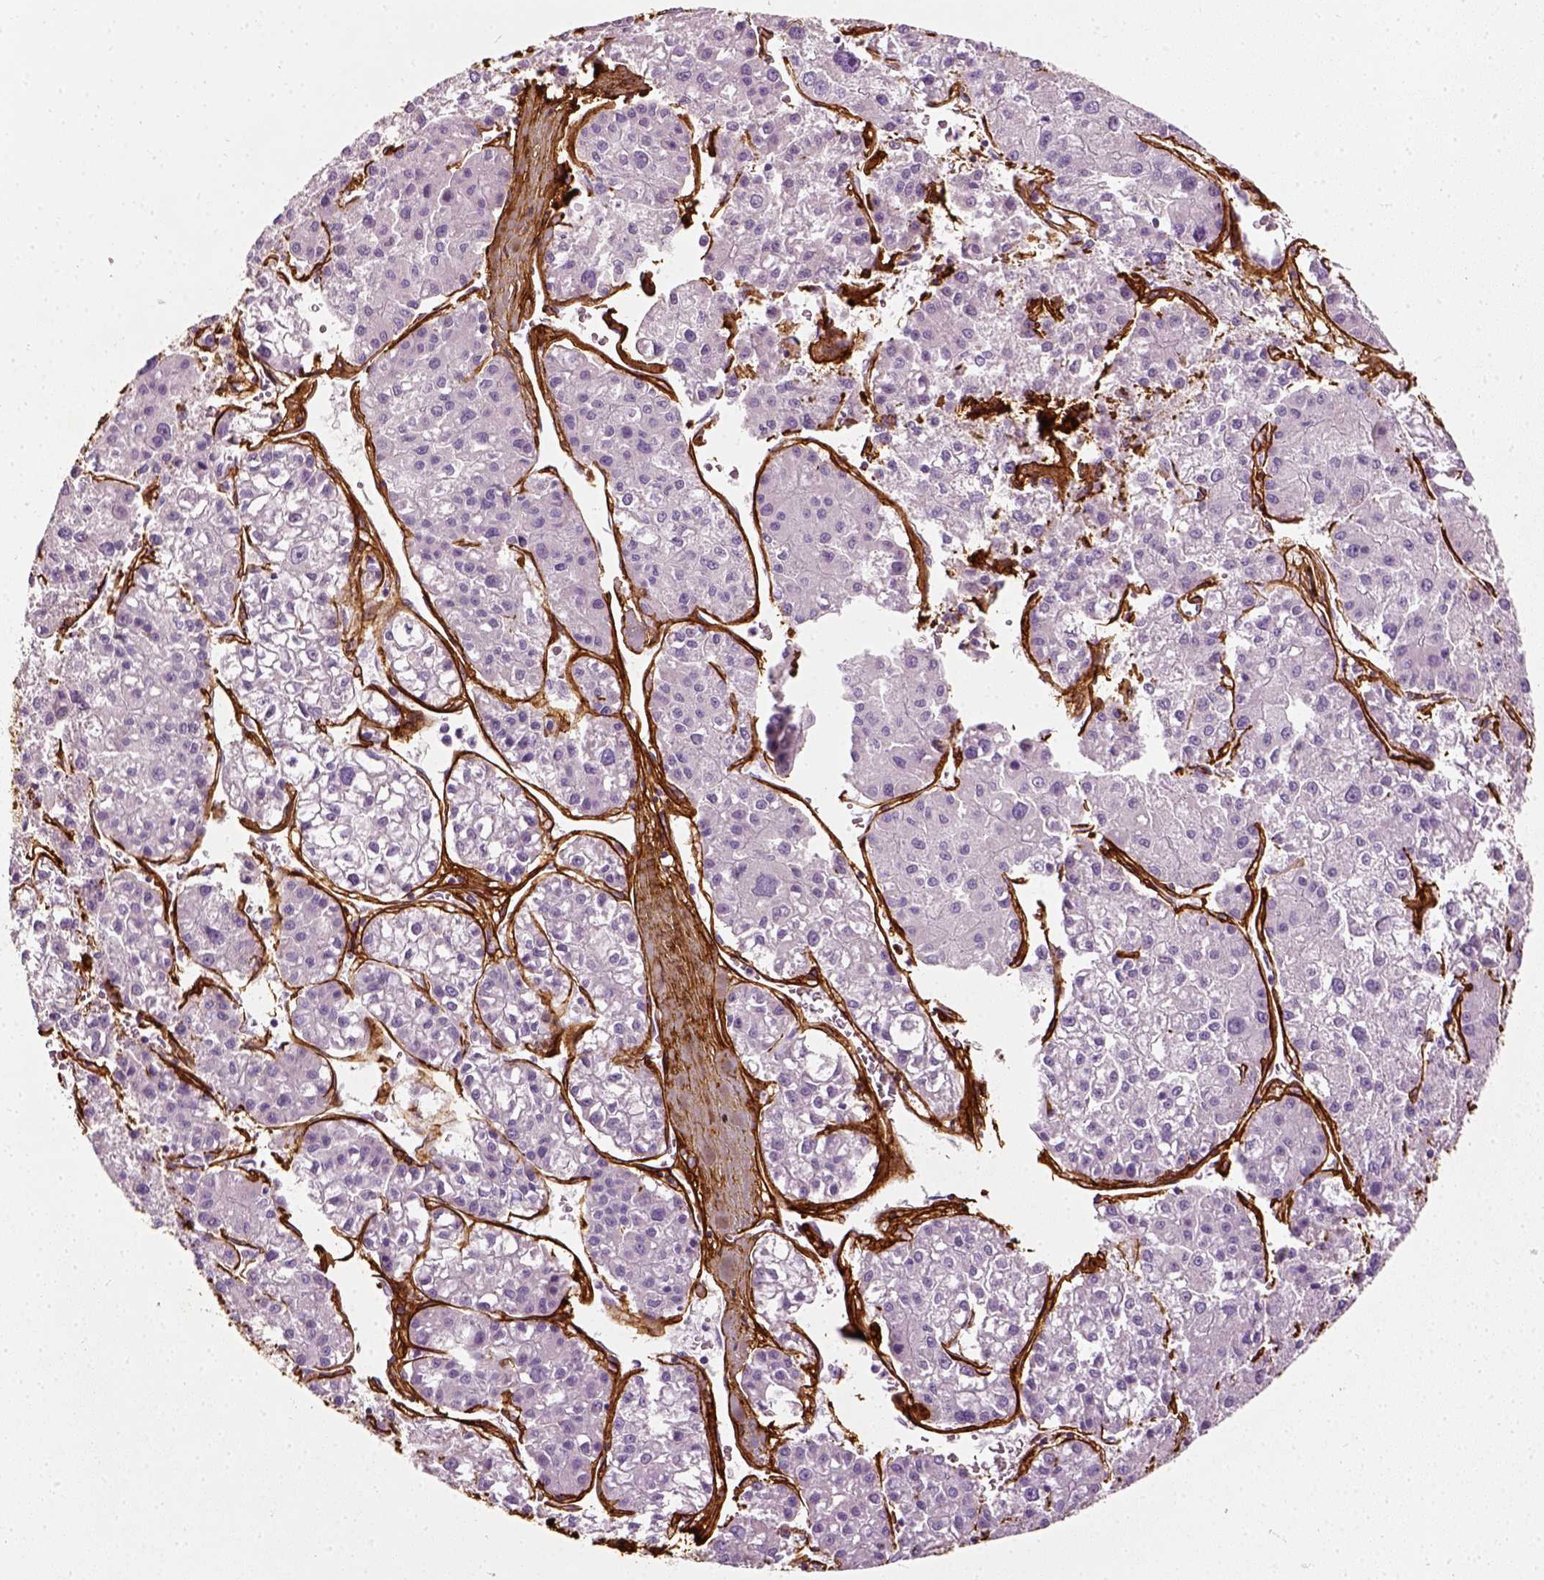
{"staining": {"intensity": "negative", "quantity": "none", "location": "none"}, "tissue": "liver cancer", "cell_type": "Tumor cells", "image_type": "cancer", "snomed": [{"axis": "morphology", "description": "Carcinoma, Hepatocellular, NOS"}, {"axis": "topography", "description": "Liver"}], "caption": "An image of human liver cancer is negative for staining in tumor cells.", "gene": "COL6A2", "patient": {"sex": "male", "age": 73}}